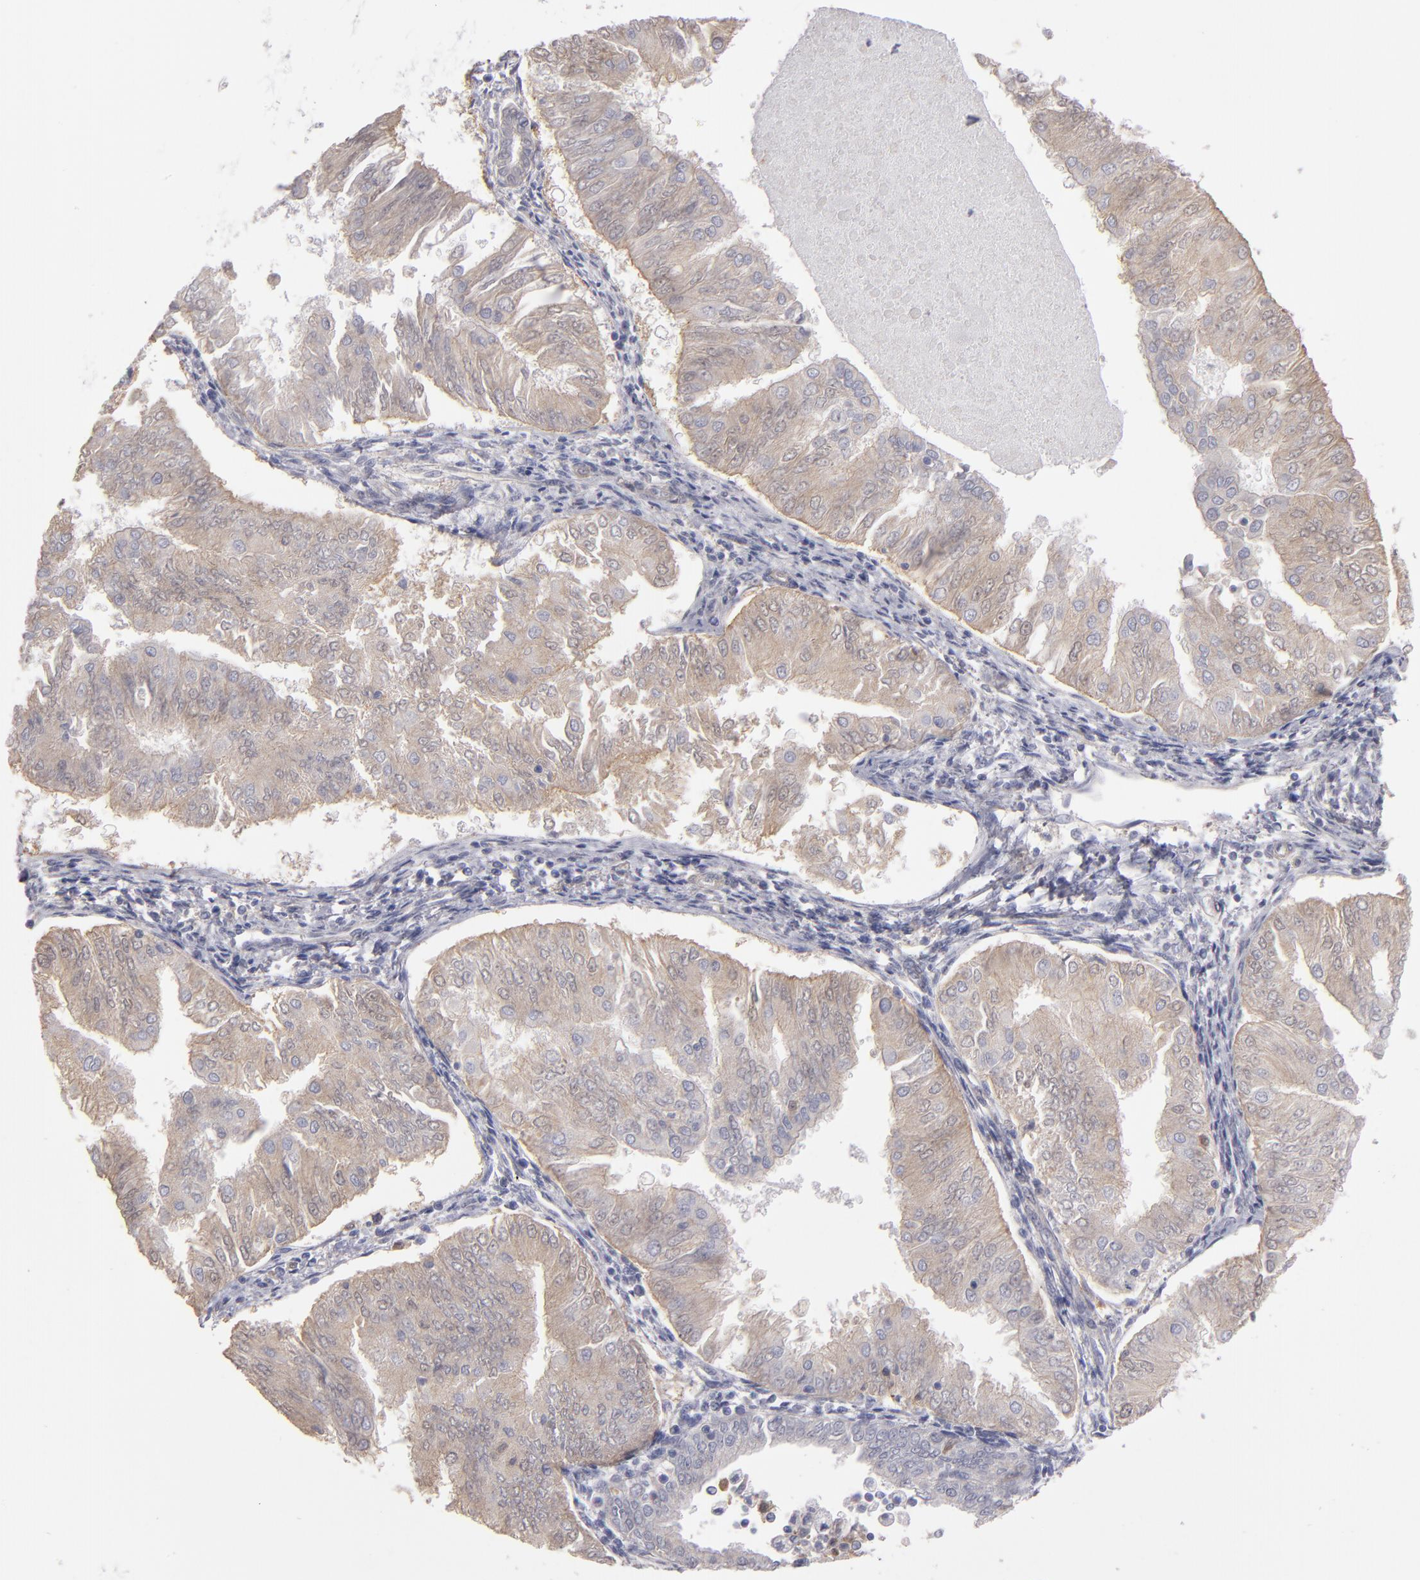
{"staining": {"intensity": "weak", "quantity": ">75%", "location": "cytoplasmic/membranous"}, "tissue": "endometrial cancer", "cell_type": "Tumor cells", "image_type": "cancer", "snomed": [{"axis": "morphology", "description": "Adenocarcinoma, NOS"}, {"axis": "topography", "description": "Endometrium"}], "caption": "The image displays staining of endometrial adenocarcinoma, revealing weak cytoplasmic/membranous protein staining (brown color) within tumor cells.", "gene": "NDRG2", "patient": {"sex": "female", "age": 53}}